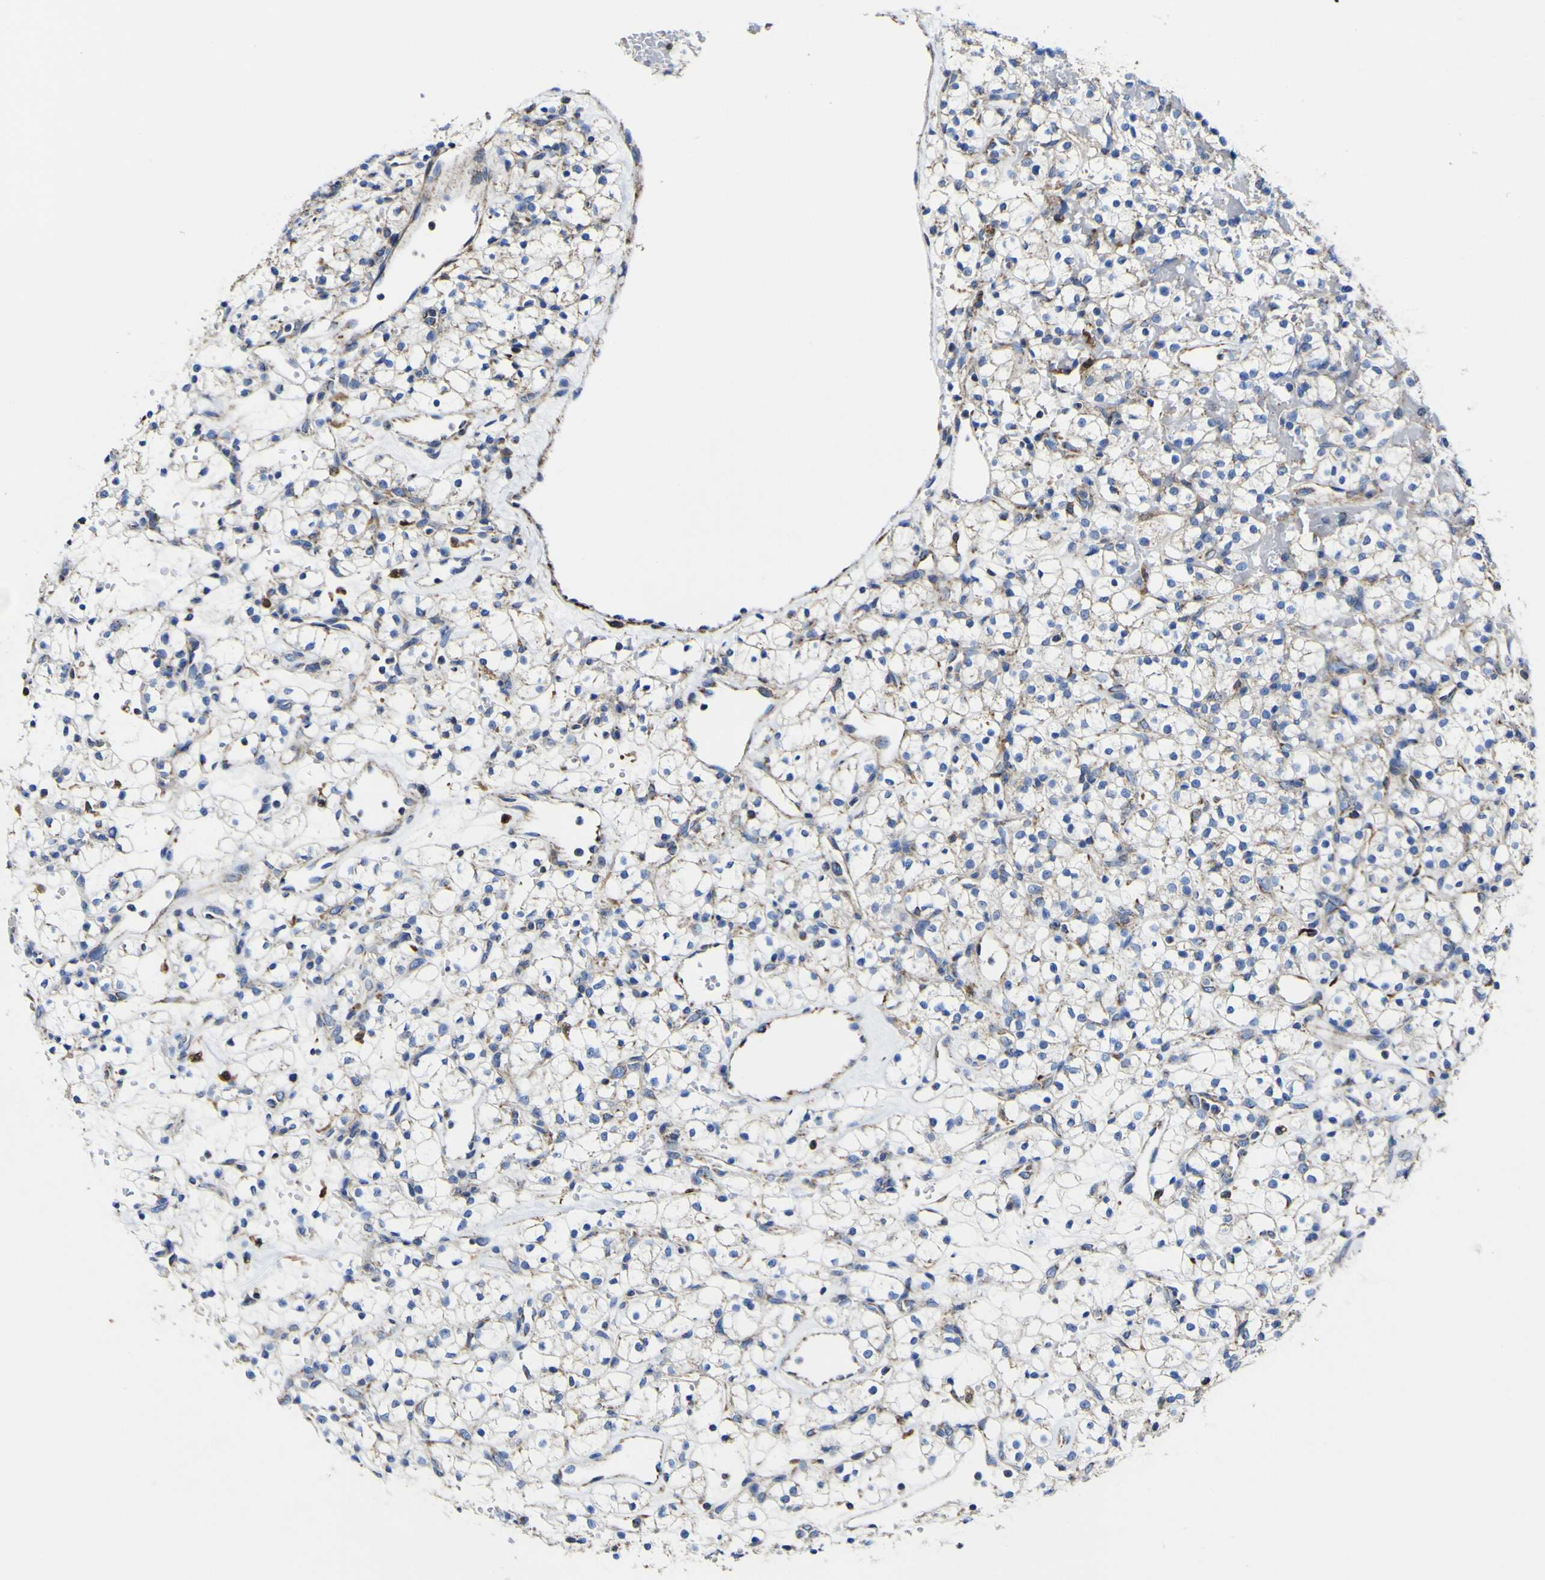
{"staining": {"intensity": "negative", "quantity": "none", "location": "none"}, "tissue": "renal cancer", "cell_type": "Tumor cells", "image_type": "cancer", "snomed": [{"axis": "morphology", "description": "Adenocarcinoma, NOS"}, {"axis": "topography", "description": "Kidney"}], "caption": "Immunohistochemistry (IHC) of human renal cancer (adenocarcinoma) exhibits no expression in tumor cells.", "gene": "CCDC90B", "patient": {"sex": "female", "age": 60}}